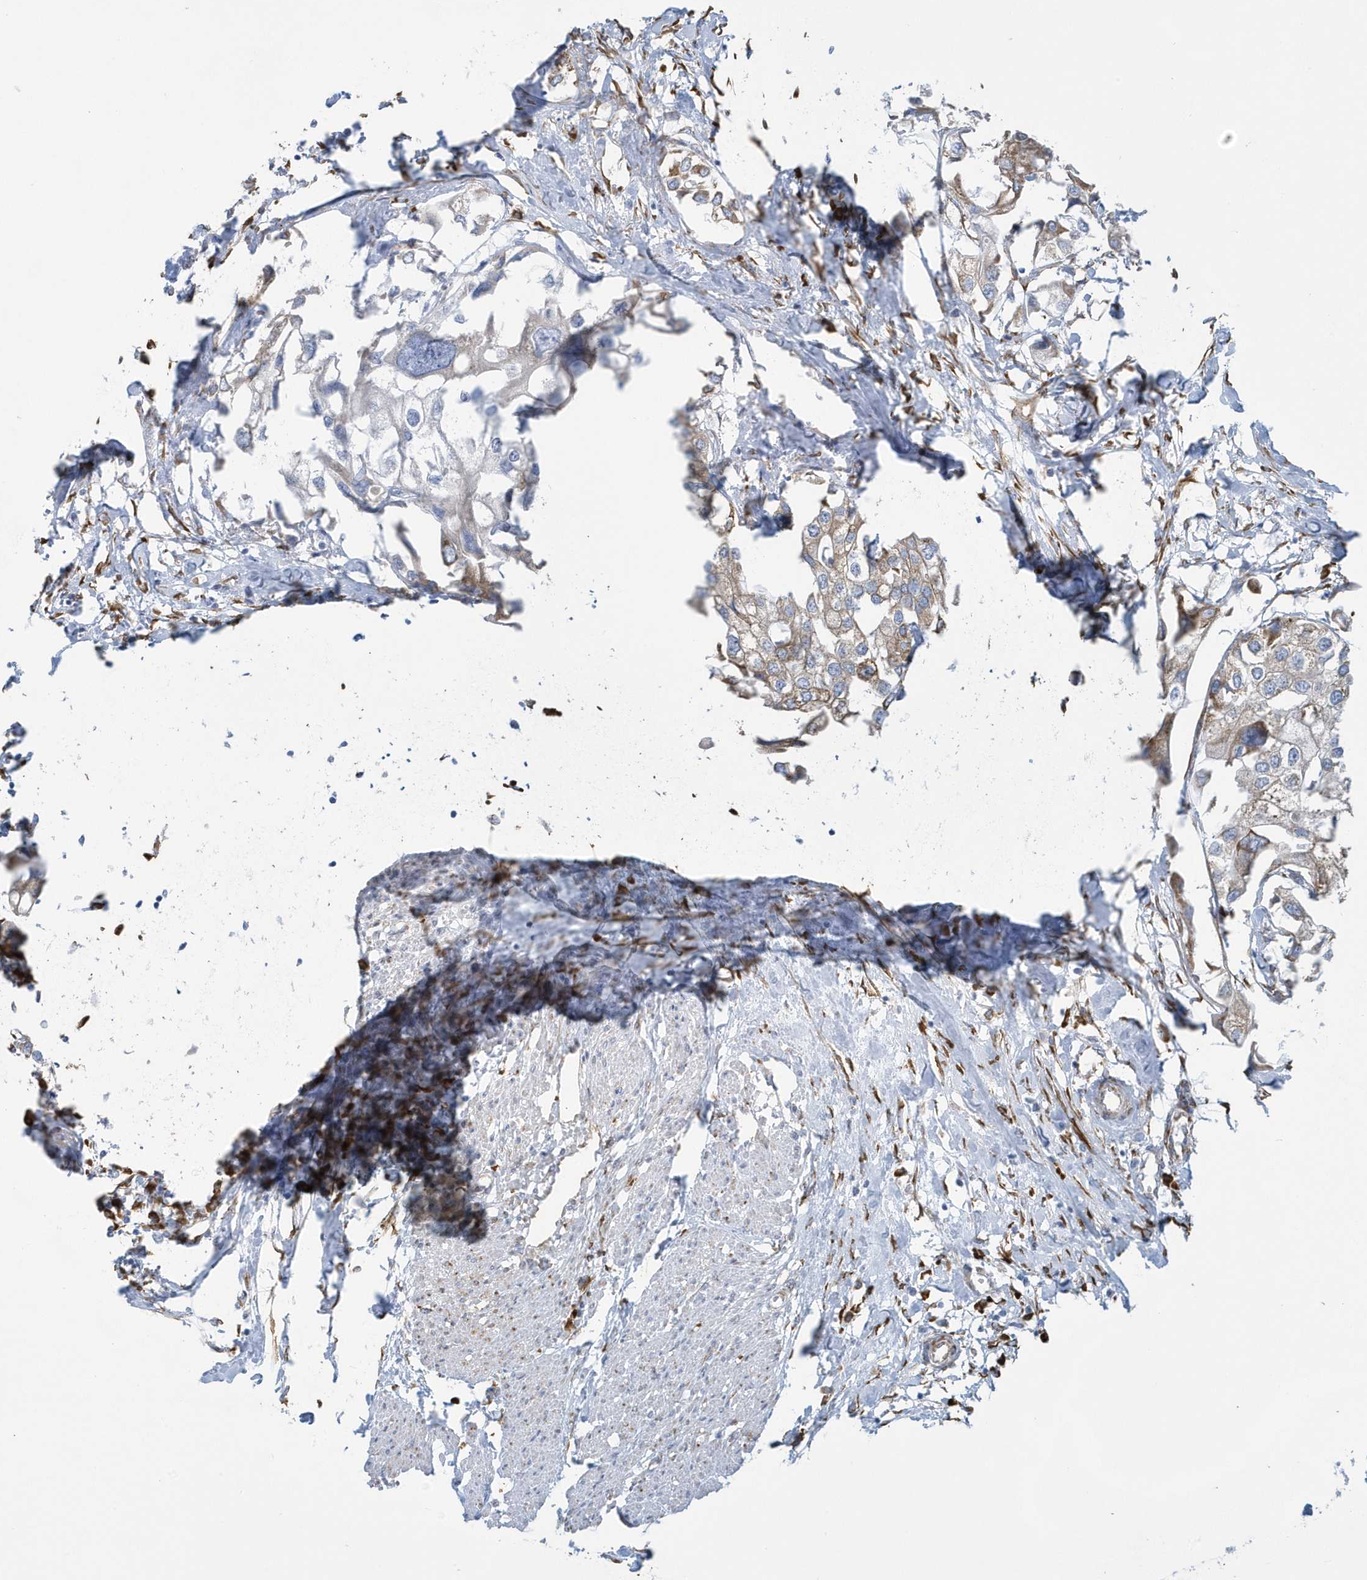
{"staining": {"intensity": "moderate", "quantity": "25%-75%", "location": "cytoplasmic/membranous"}, "tissue": "urothelial cancer", "cell_type": "Tumor cells", "image_type": "cancer", "snomed": [{"axis": "morphology", "description": "Urothelial carcinoma, High grade"}, {"axis": "topography", "description": "Urinary bladder"}], "caption": "High-grade urothelial carcinoma stained with a brown dye displays moderate cytoplasmic/membranous positive positivity in about 25%-75% of tumor cells.", "gene": "DCAF1", "patient": {"sex": "male", "age": 64}}